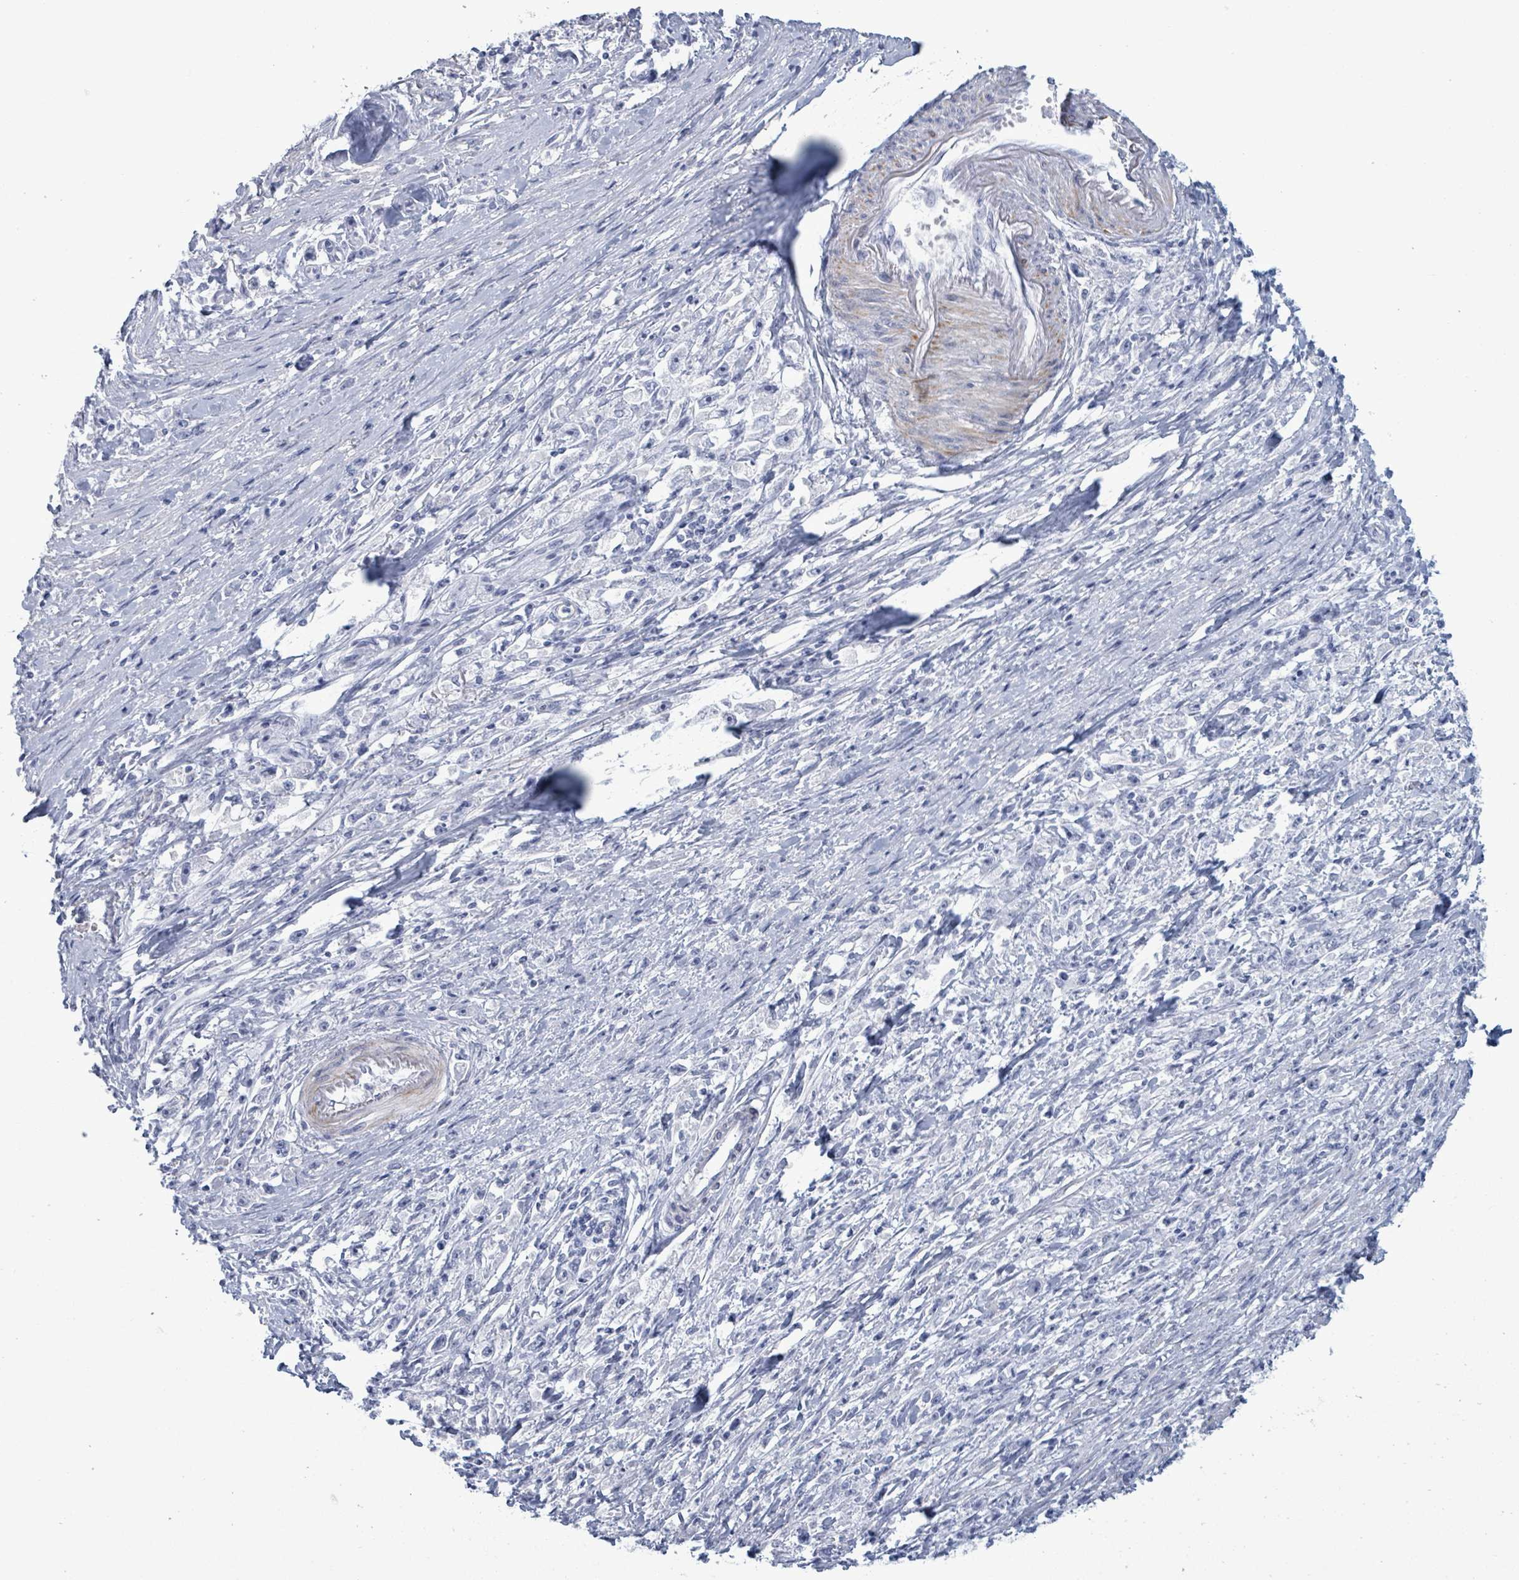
{"staining": {"intensity": "negative", "quantity": "none", "location": "none"}, "tissue": "stomach cancer", "cell_type": "Tumor cells", "image_type": "cancer", "snomed": [{"axis": "morphology", "description": "Adenocarcinoma, NOS"}, {"axis": "topography", "description": "Stomach"}], "caption": "Immunohistochemical staining of human adenocarcinoma (stomach) displays no significant positivity in tumor cells. (Brightfield microscopy of DAB (3,3'-diaminobenzidine) immunohistochemistry (IHC) at high magnification).", "gene": "ZNF771", "patient": {"sex": "female", "age": 59}}